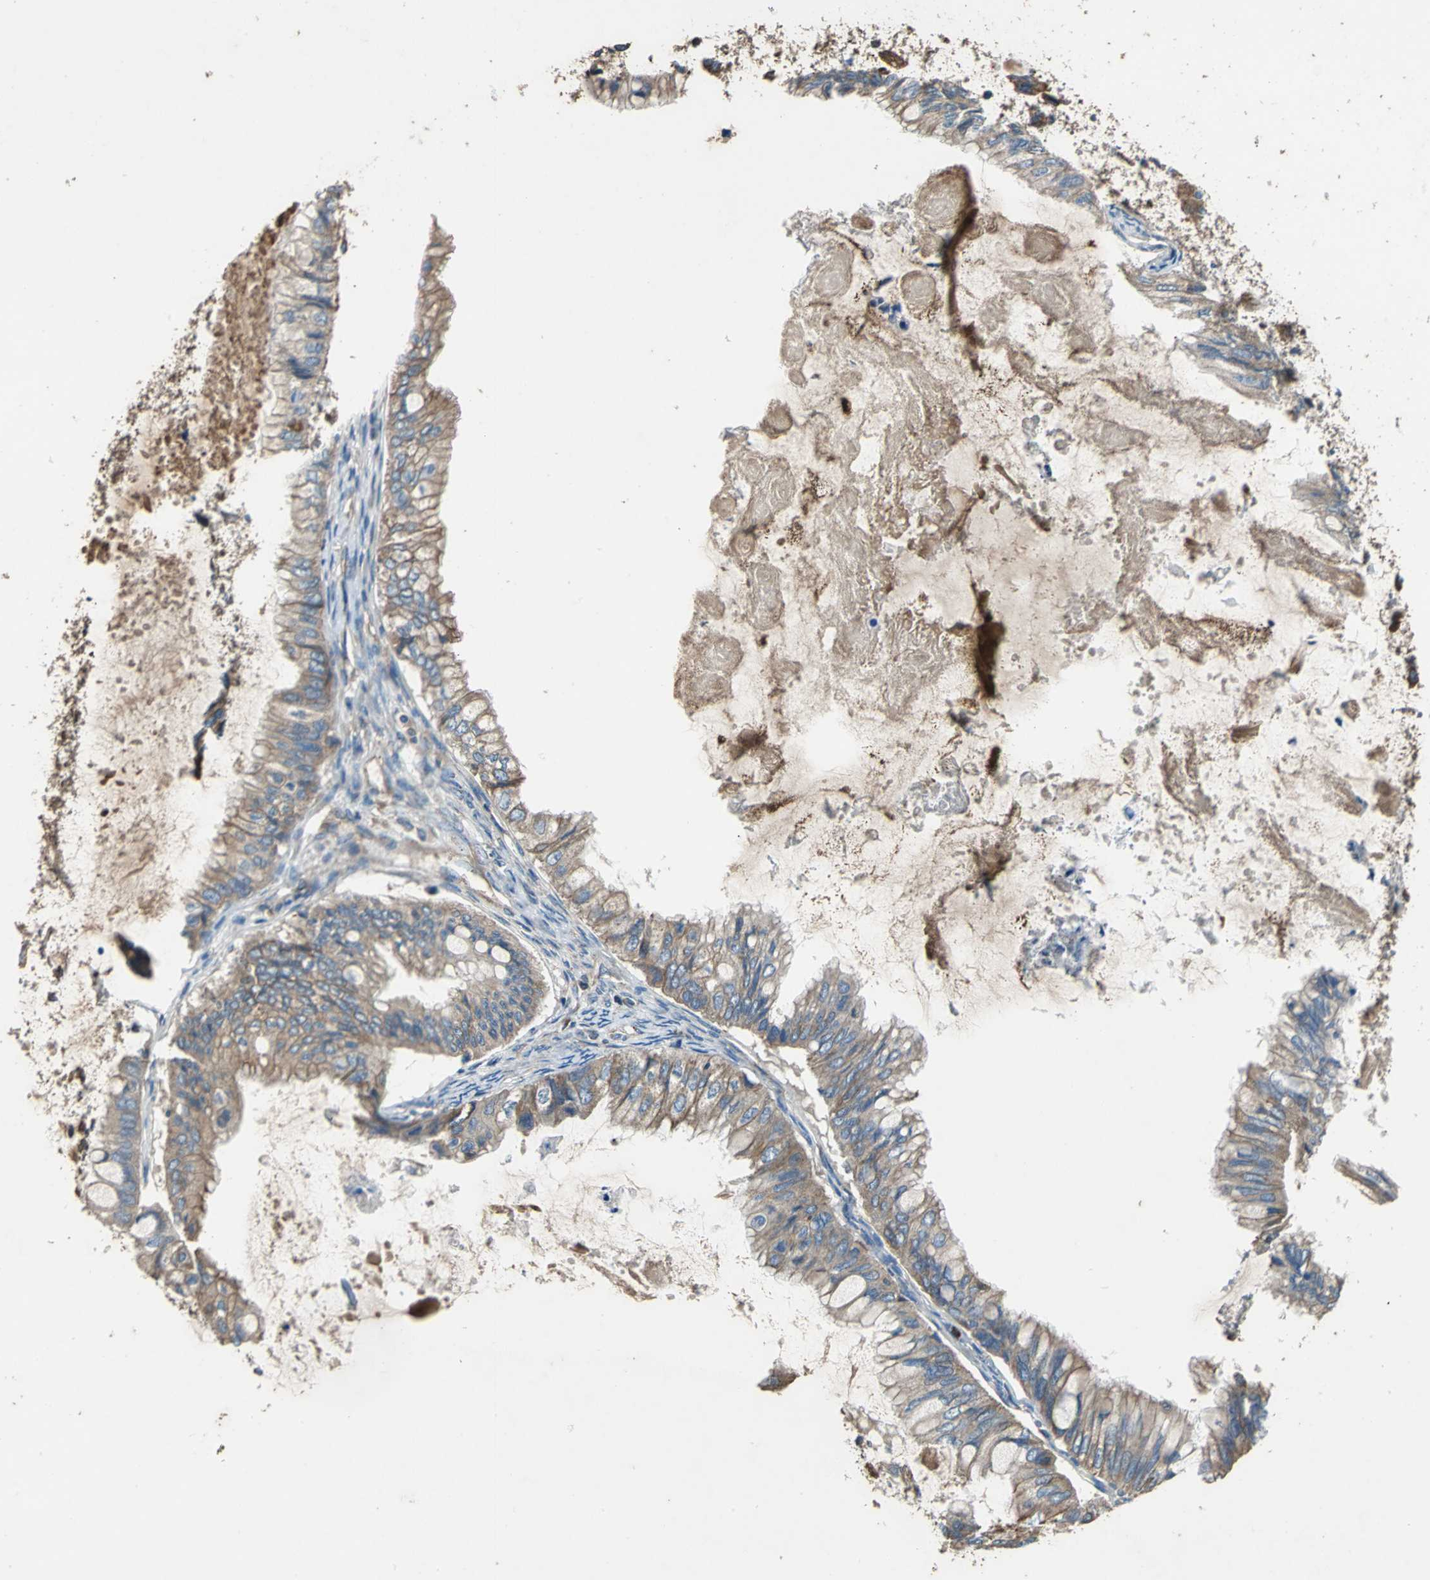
{"staining": {"intensity": "moderate", "quantity": ">75%", "location": "cytoplasmic/membranous"}, "tissue": "ovarian cancer", "cell_type": "Tumor cells", "image_type": "cancer", "snomed": [{"axis": "morphology", "description": "Cystadenocarcinoma, mucinous, NOS"}, {"axis": "topography", "description": "Ovary"}], "caption": "The histopathology image exhibits a brown stain indicating the presence of a protein in the cytoplasmic/membranous of tumor cells in ovarian cancer (mucinous cystadenocarcinoma).", "gene": "HEPH", "patient": {"sex": "female", "age": 80}}